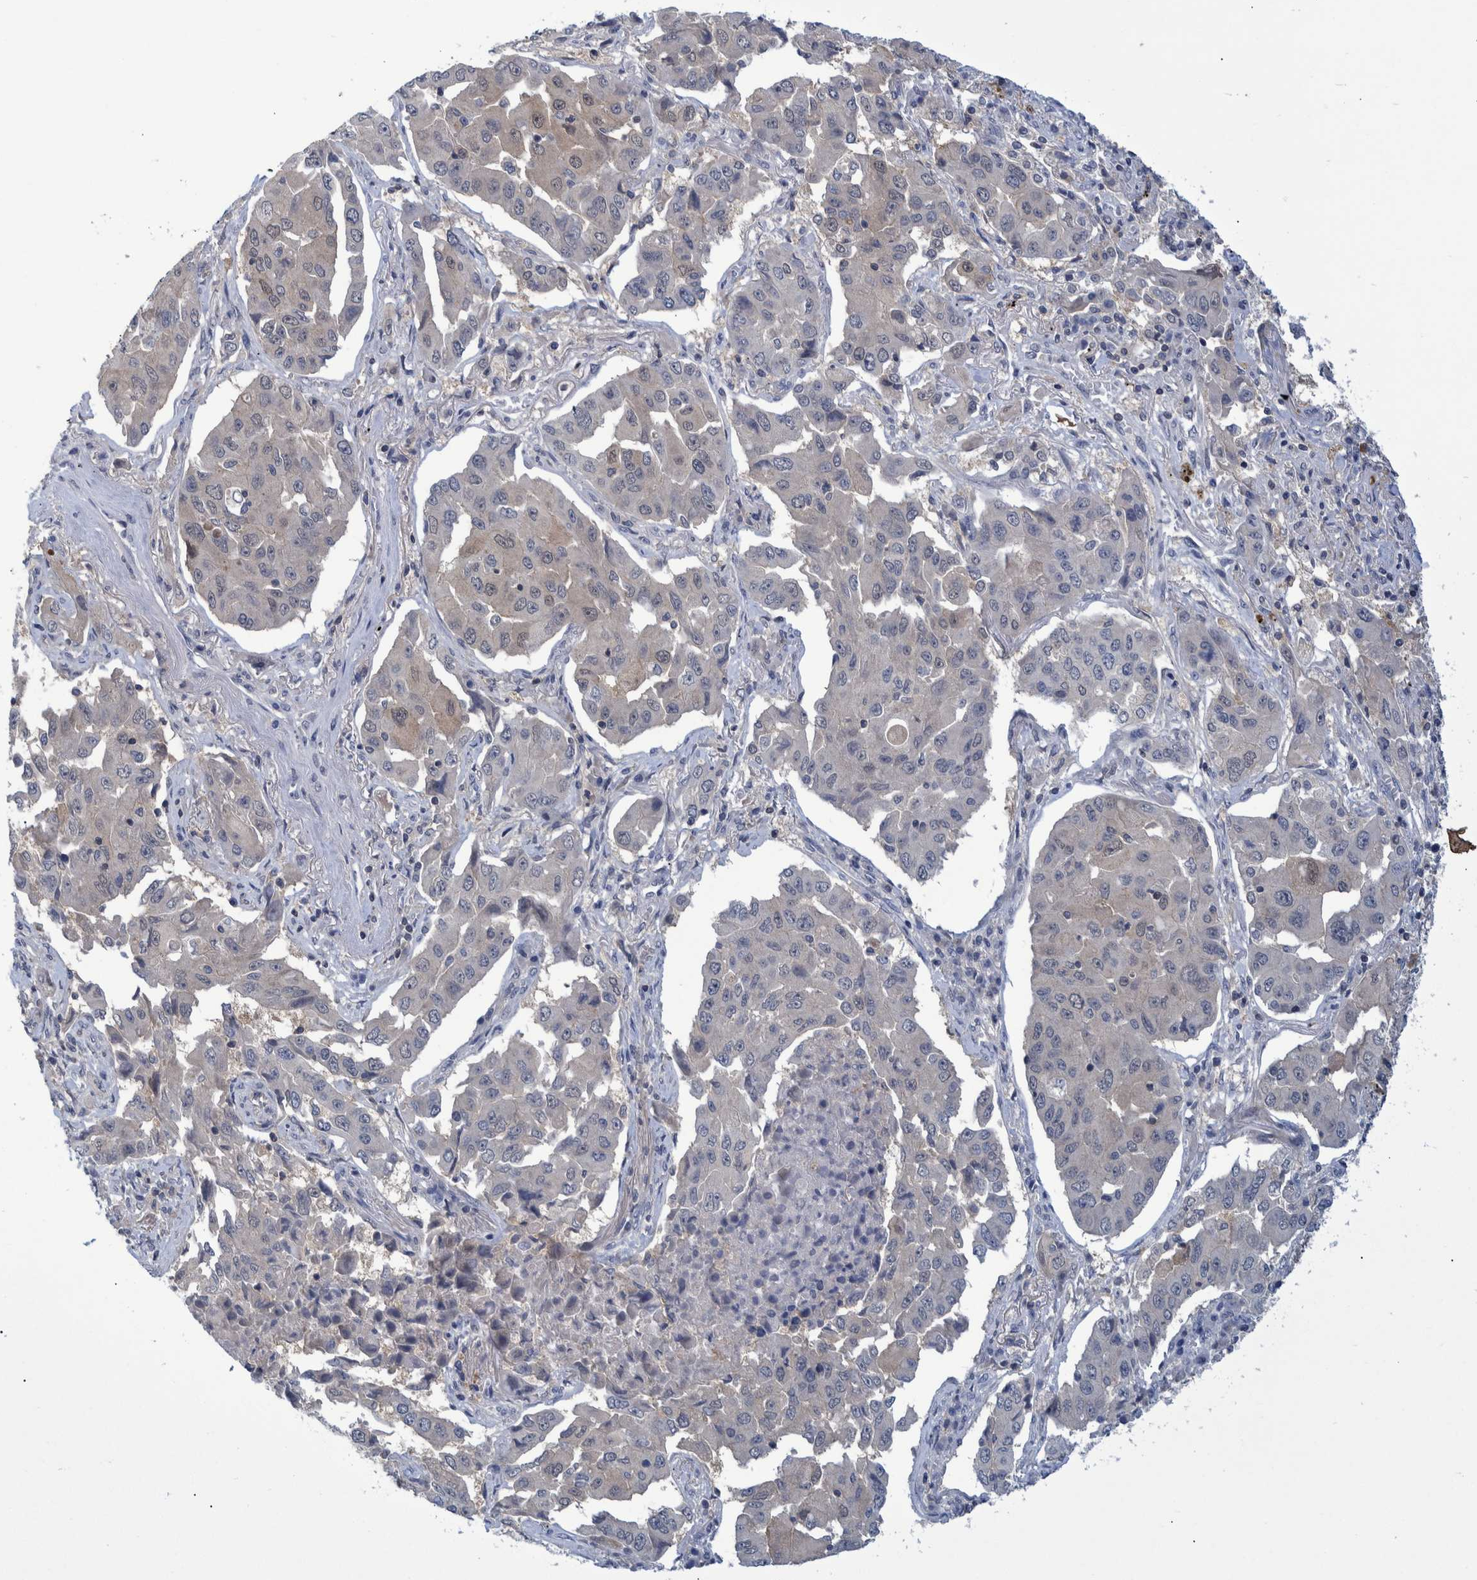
{"staining": {"intensity": "weak", "quantity": "<25%", "location": "cytoplasmic/membranous"}, "tissue": "lung cancer", "cell_type": "Tumor cells", "image_type": "cancer", "snomed": [{"axis": "morphology", "description": "Adenocarcinoma, NOS"}, {"axis": "topography", "description": "Lung"}], "caption": "High power microscopy photomicrograph of an immunohistochemistry micrograph of lung cancer (adenocarcinoma), revealing no significant positivity in tumor cells. (Brightfield microscopy of DAB (3,3'-diaminobenzidine) immunohistochemistry at high magnification).", "gene": "PCYT2", "patient": {"sex": "female", "age": 65}}